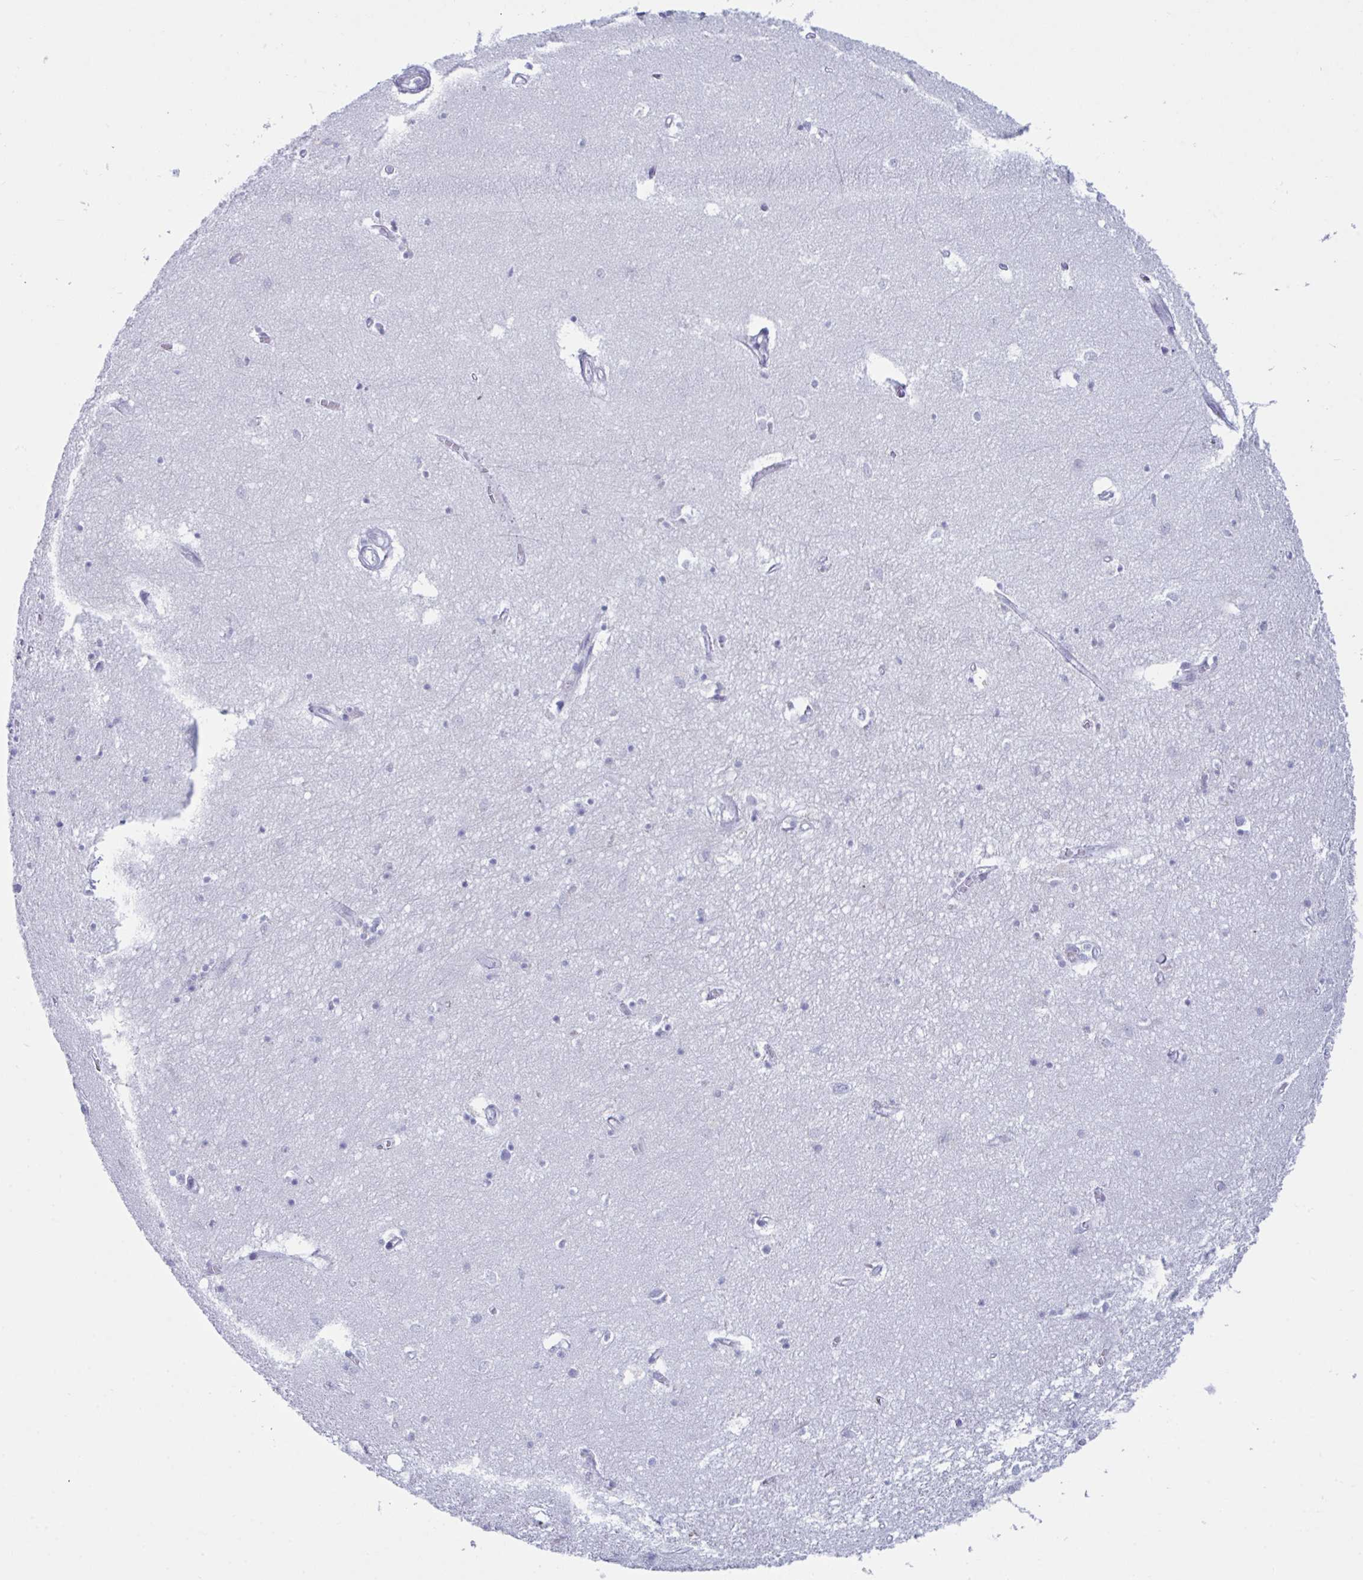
{"staining": {"intensity": "negative", "quantity": "none", "location": "none"}, "tissue": "hippocampus", "cell_type": "Glial cells", "image_type": "normal", "snomed": [{"axis": "morphology", "description": "Normal tissue, NOS"}, {"axis": "topography", "description": "Hippocampus"}], "caption": "This is an IHC histopathology image of unremarkable human hippocampus. There is no expression in glial cells.", "gene": "PRDM9", "patient": {"sex": "female", "age": 64}}